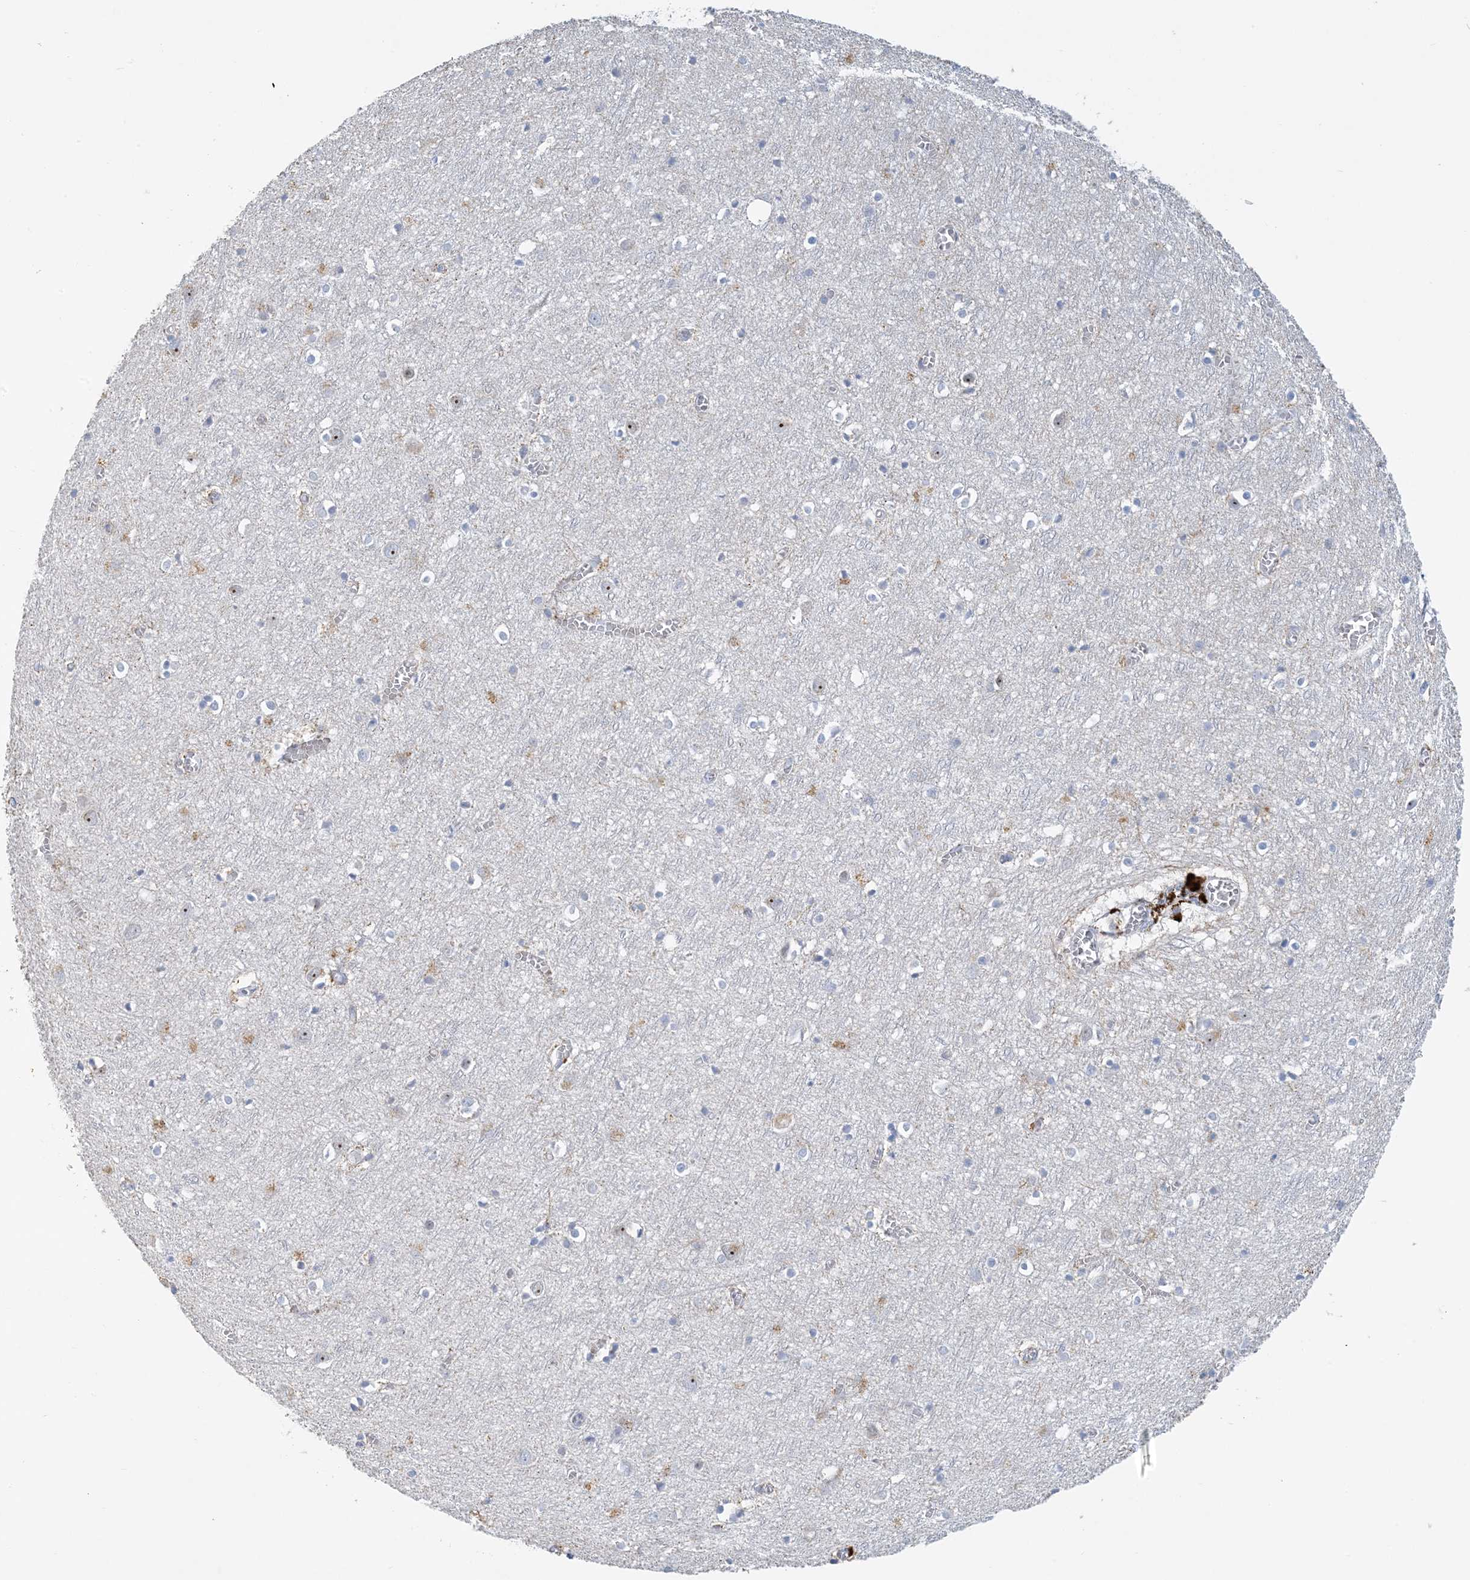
{"staining": {"intensity": "negative", "quantity": "none", "location": "none"}, "tissue": "cerebral cortex", "cell_type": "Endothelial cells", "image_type": "normal", "snomed": [{"axis": "morphology", "description": "Normal tissue, NOS"}, {"axis": "topography", "description": "Cerebral cortex"}], "caption": "The immunohistochemistry histopathology image has no significant expression in endothelial cells of cerebral cortex.", "gene": "ZCCHC12", "patient": {"sex": "female", "age": 64}}